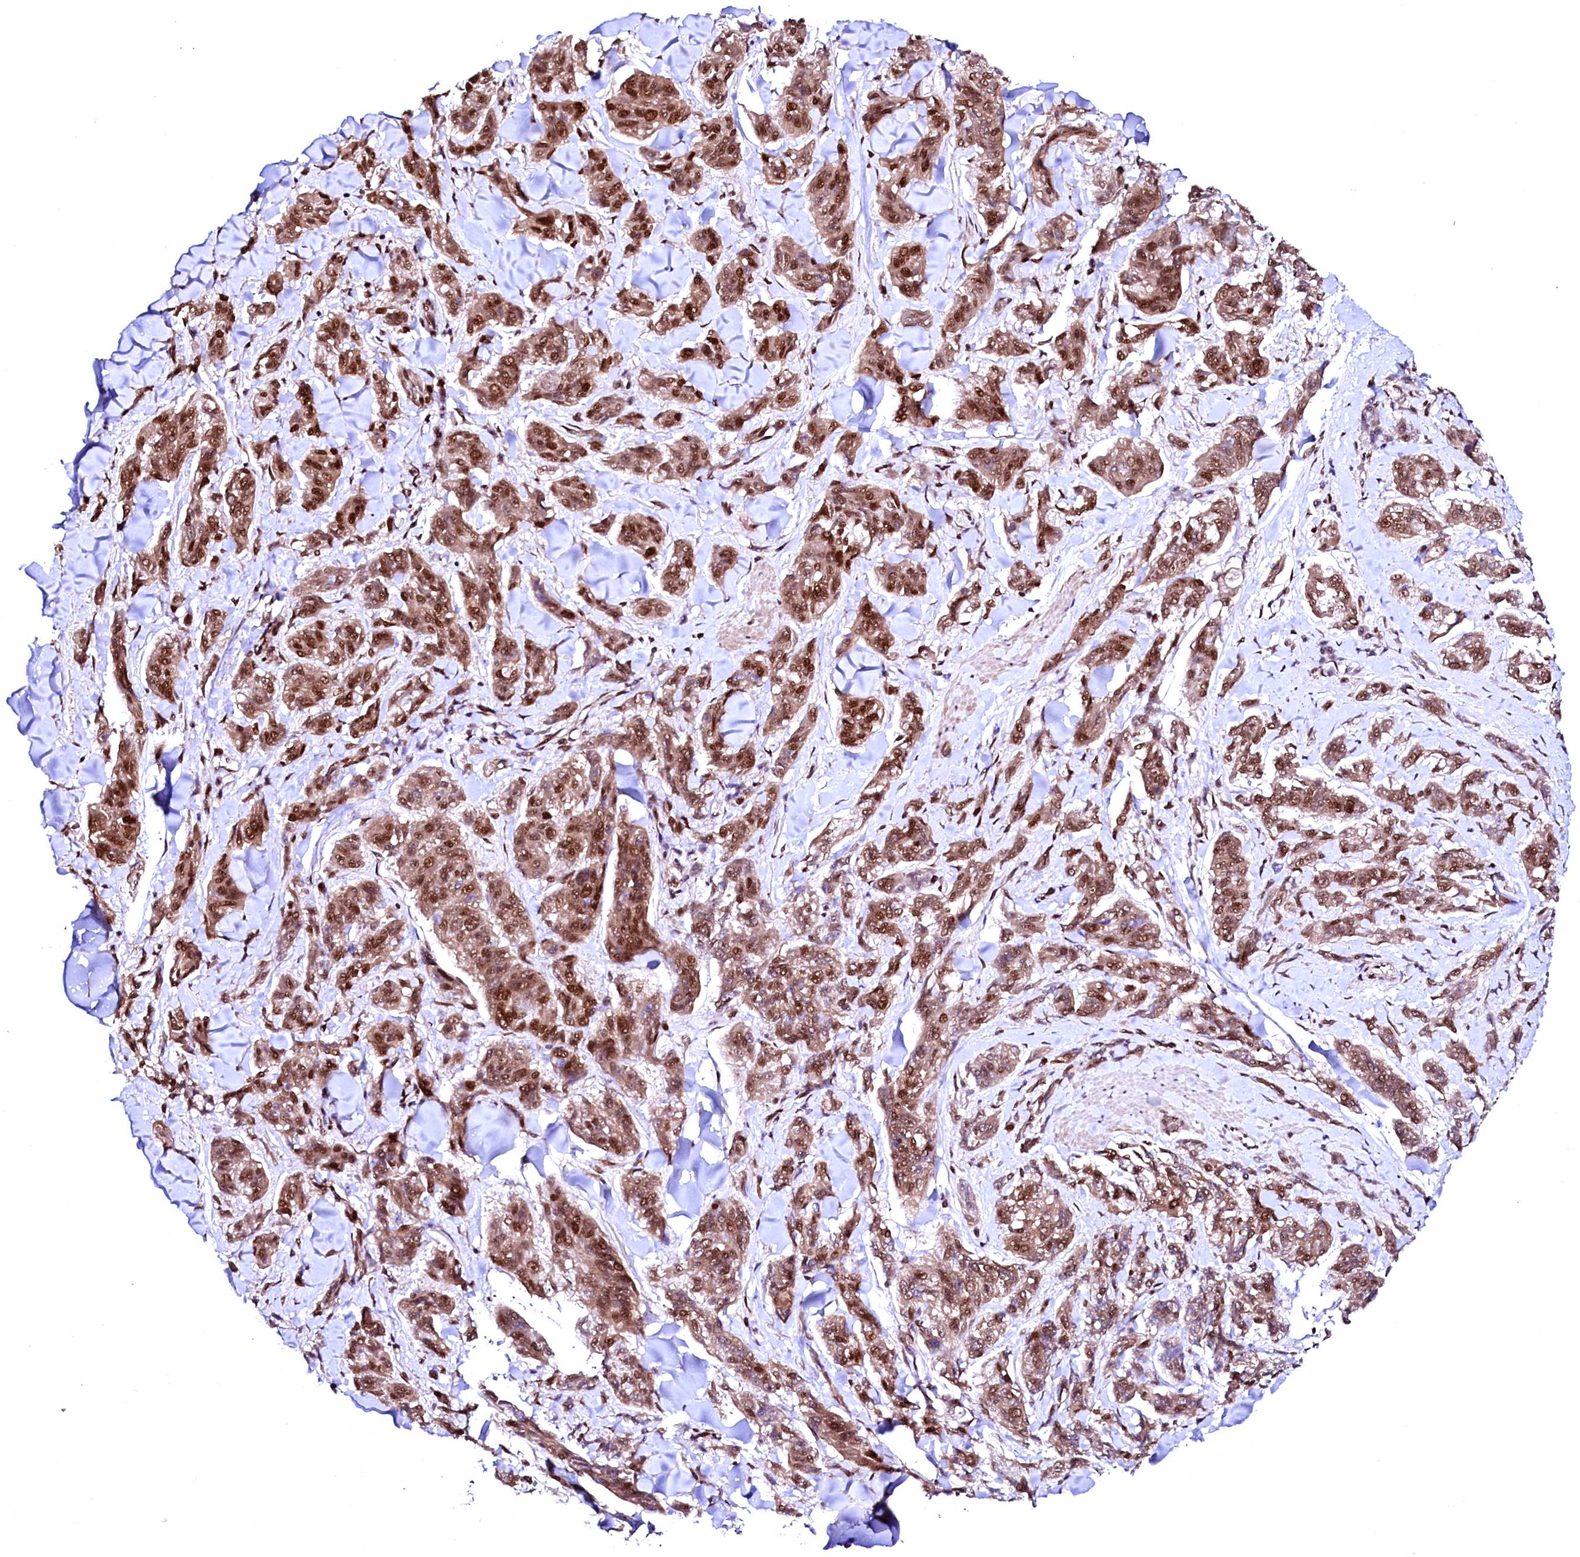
{"staining": {"intensity": "moderate", "quantity": ">75%", "location": "nuclear"}, "tissue": "melanoma", "cell_type": "Tumor cells", "image_type": "cancer", "snomed": [{"axis": "morphology", "description": "Malignant melanoma, NOS"}, {"axis": "topography", "description": "Skin"}], "caption": "This is an image of immunohistochemistry staining of malignant melanoma, which shows moderate positivity in the nuclear of tumor cells.", "gene": "CPSF6", "patient": {"sex": "male", "age": 53}}